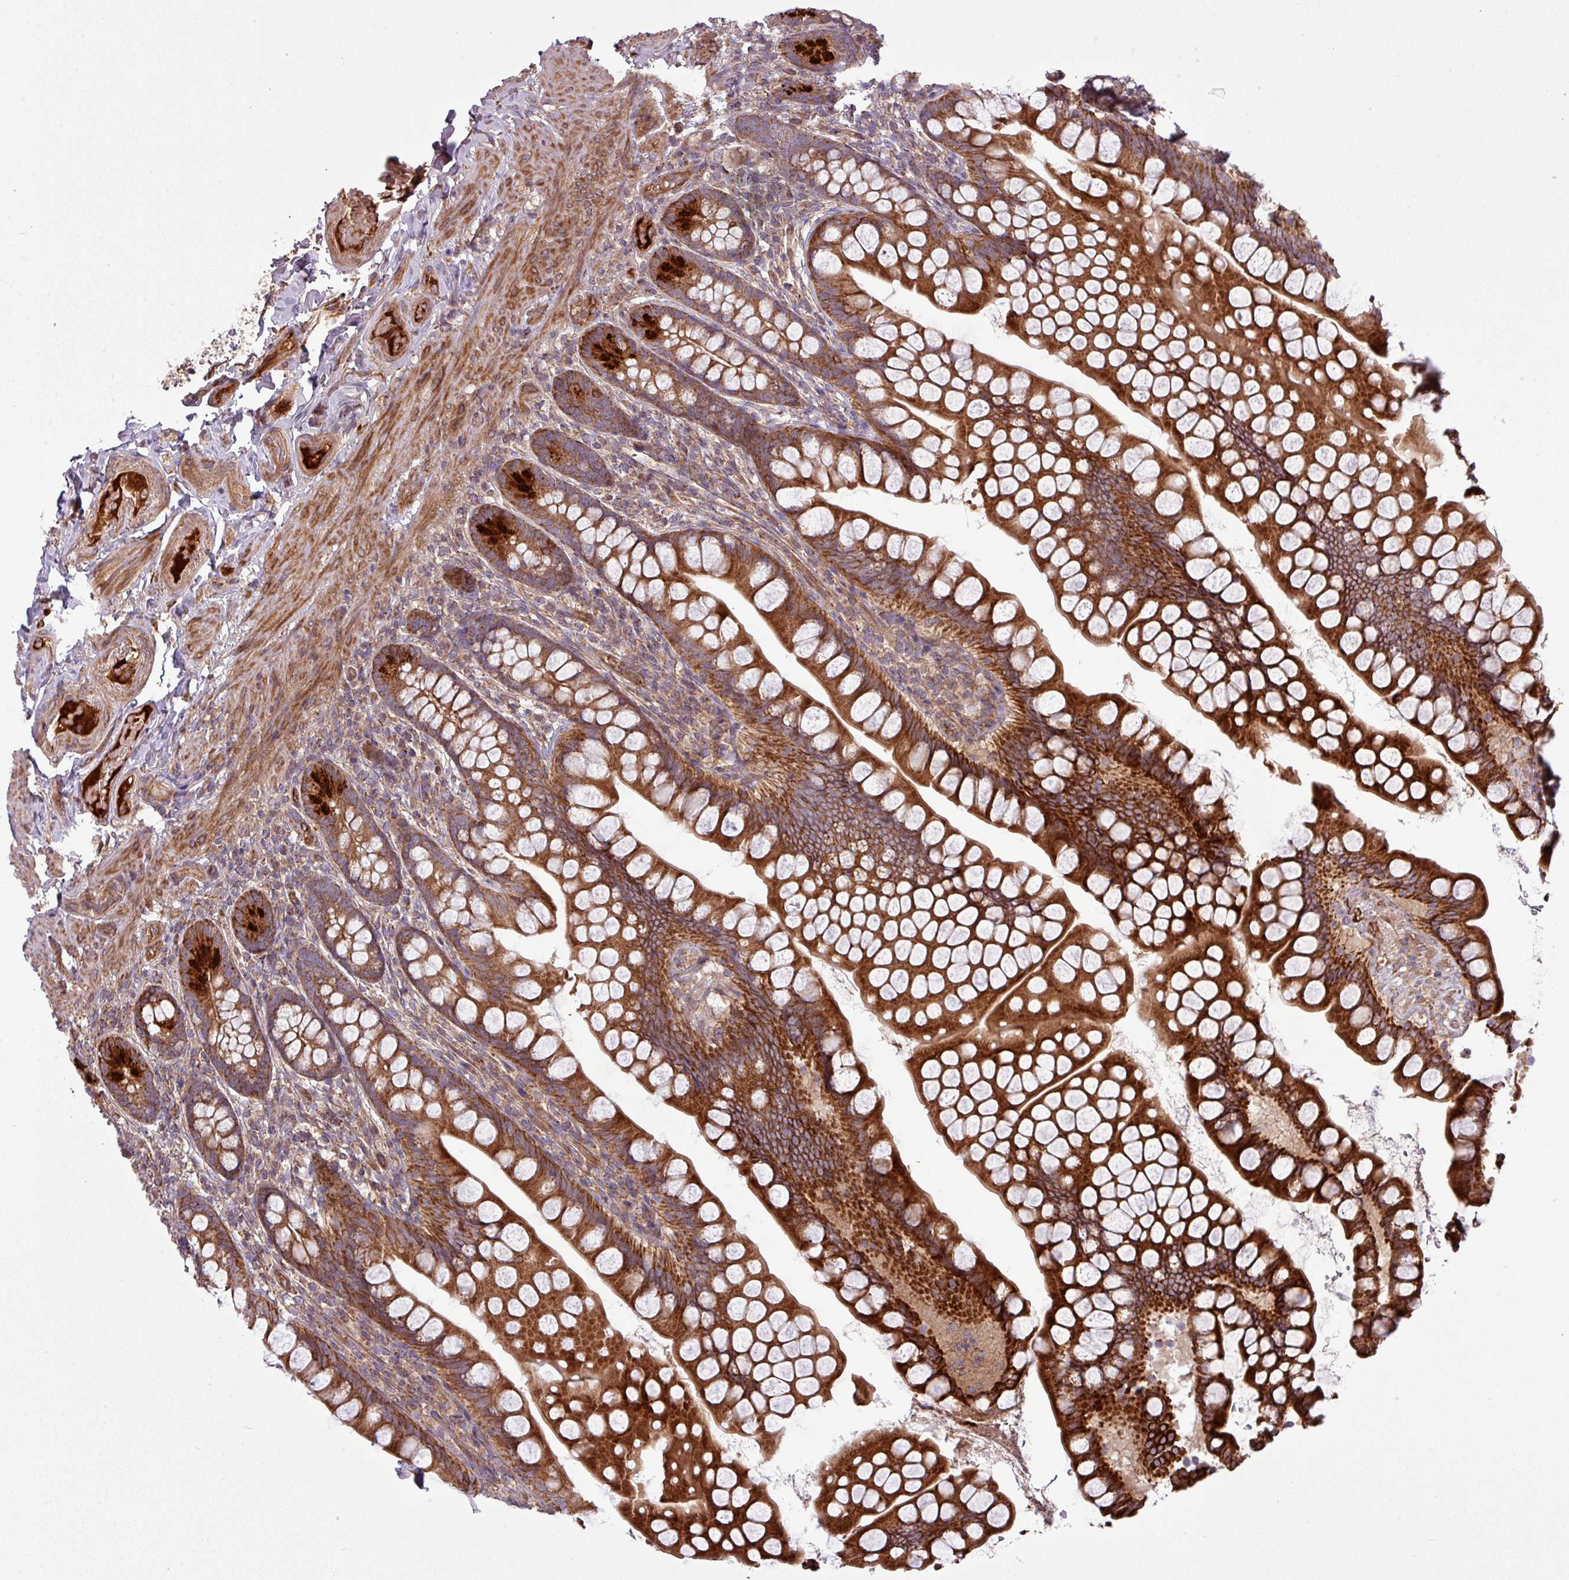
{"staining": {"intensity": "strong", "quantity": ">75%", "location": "cytoplasmic/membranous"}, "tissue": "small intestine", "cell_type": "Glandular cells", "image_type": "normal", "snomed": [{"axis": "morphology", "description": "Normal tissue, NOS"}, {"axis": "topography", "description": "Small intestine"}], "caption": "Immunohistochemistry (IHC) histopathology image of normal small intestine: small intestine stained using immunohistochemistry displays high levels of strong protein expression localized specifically in the cytoplasmic/membranous of glandular cells, appearing as a cytoplasmic/membranous brown color.", "gene": "SNRNP25", "patient": {"sex": "male", "age": 70}}